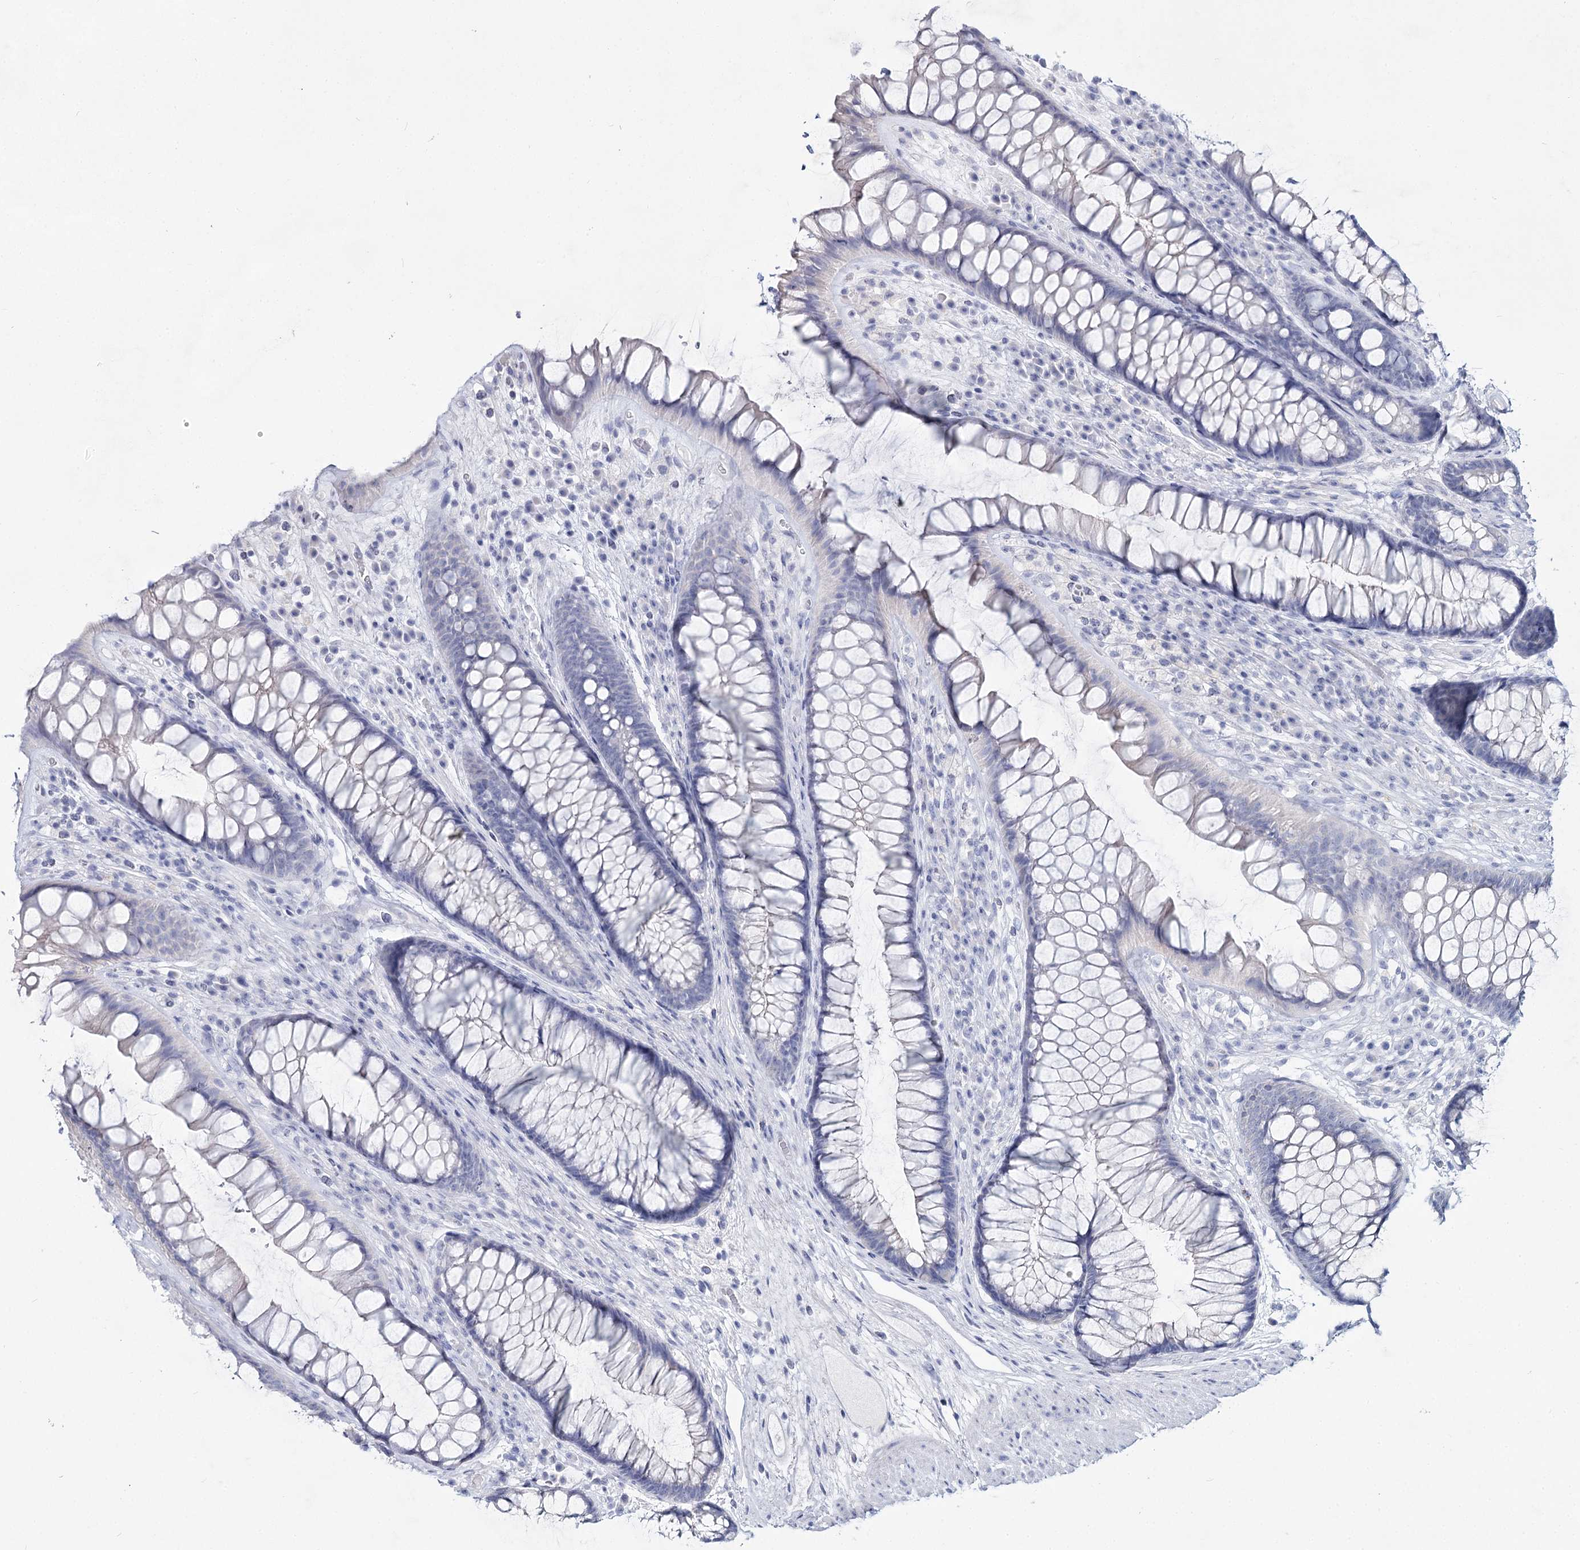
{"staining": {"intensity": "negative", "quantity": "none", "location": "none"}, "tissue": "rectum", "cell_type": "Glandular cells", "image_type": "normal", "snomed": [{"axis": "morphology", "description": "Normal tissue, NOS"}, {"axis": "topography", "description": "Rectum"}], "caption": "Benign rectum was stained to show a protein in brown. There is no significant positivity in glandular cells.", "gene": "SLC17A2", "patient": {"sex": "male", "age": 74}}